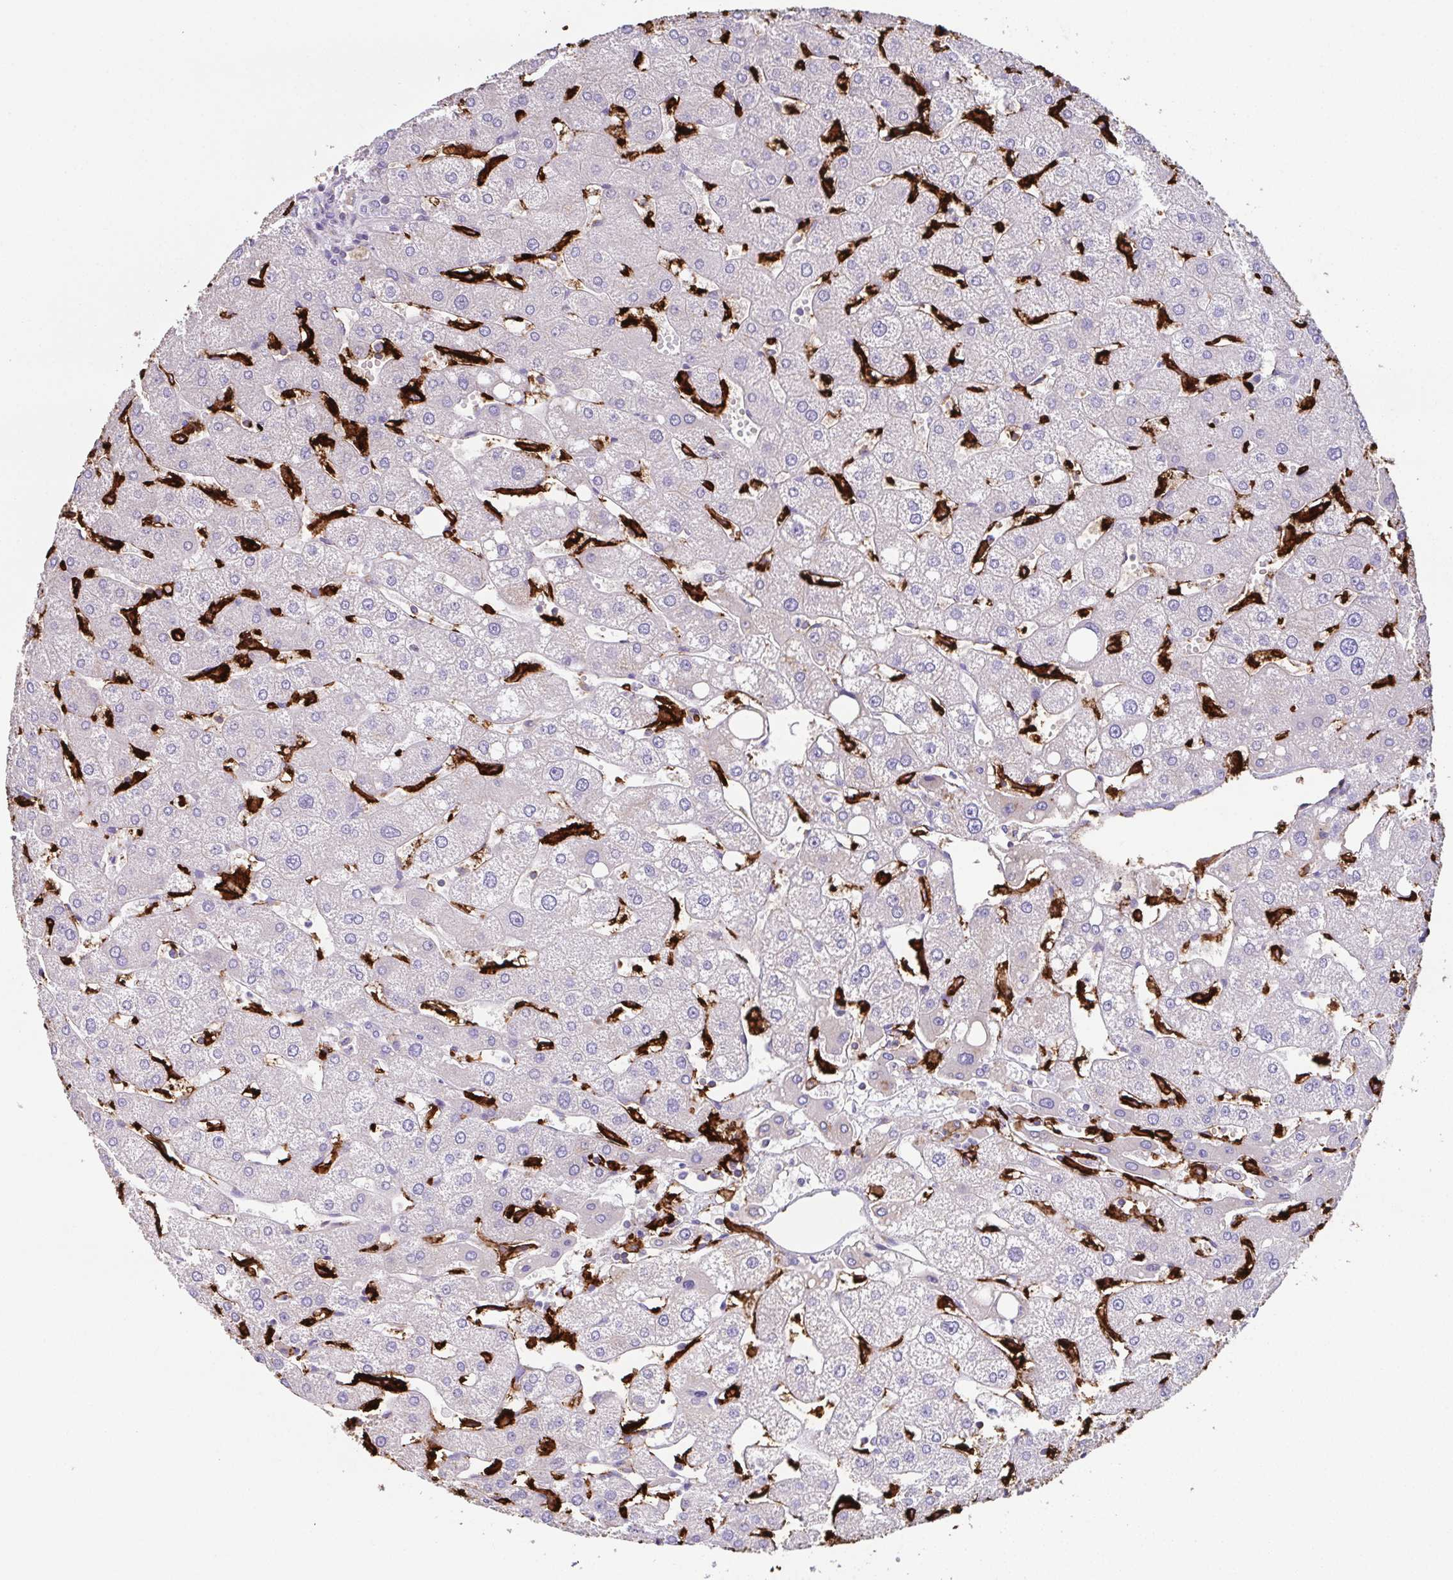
{"staining": {"intensity": "negative", "quantity": "none", "location": "none"}, "tissue": "liver", "cell_type": "Cholangiocytes", "image_type": "normal", "snomed": [{"axis": "morphology", "description": "Normal tissue, NOS"}, {"axis": "topography", "description": "Liver"}], "caption": "Liver stained for a protein using immunohistochemistry reveals no staining cholangiocytes.", "gene": "MARCO", "patient": {"sex": "male", "age": 67}}